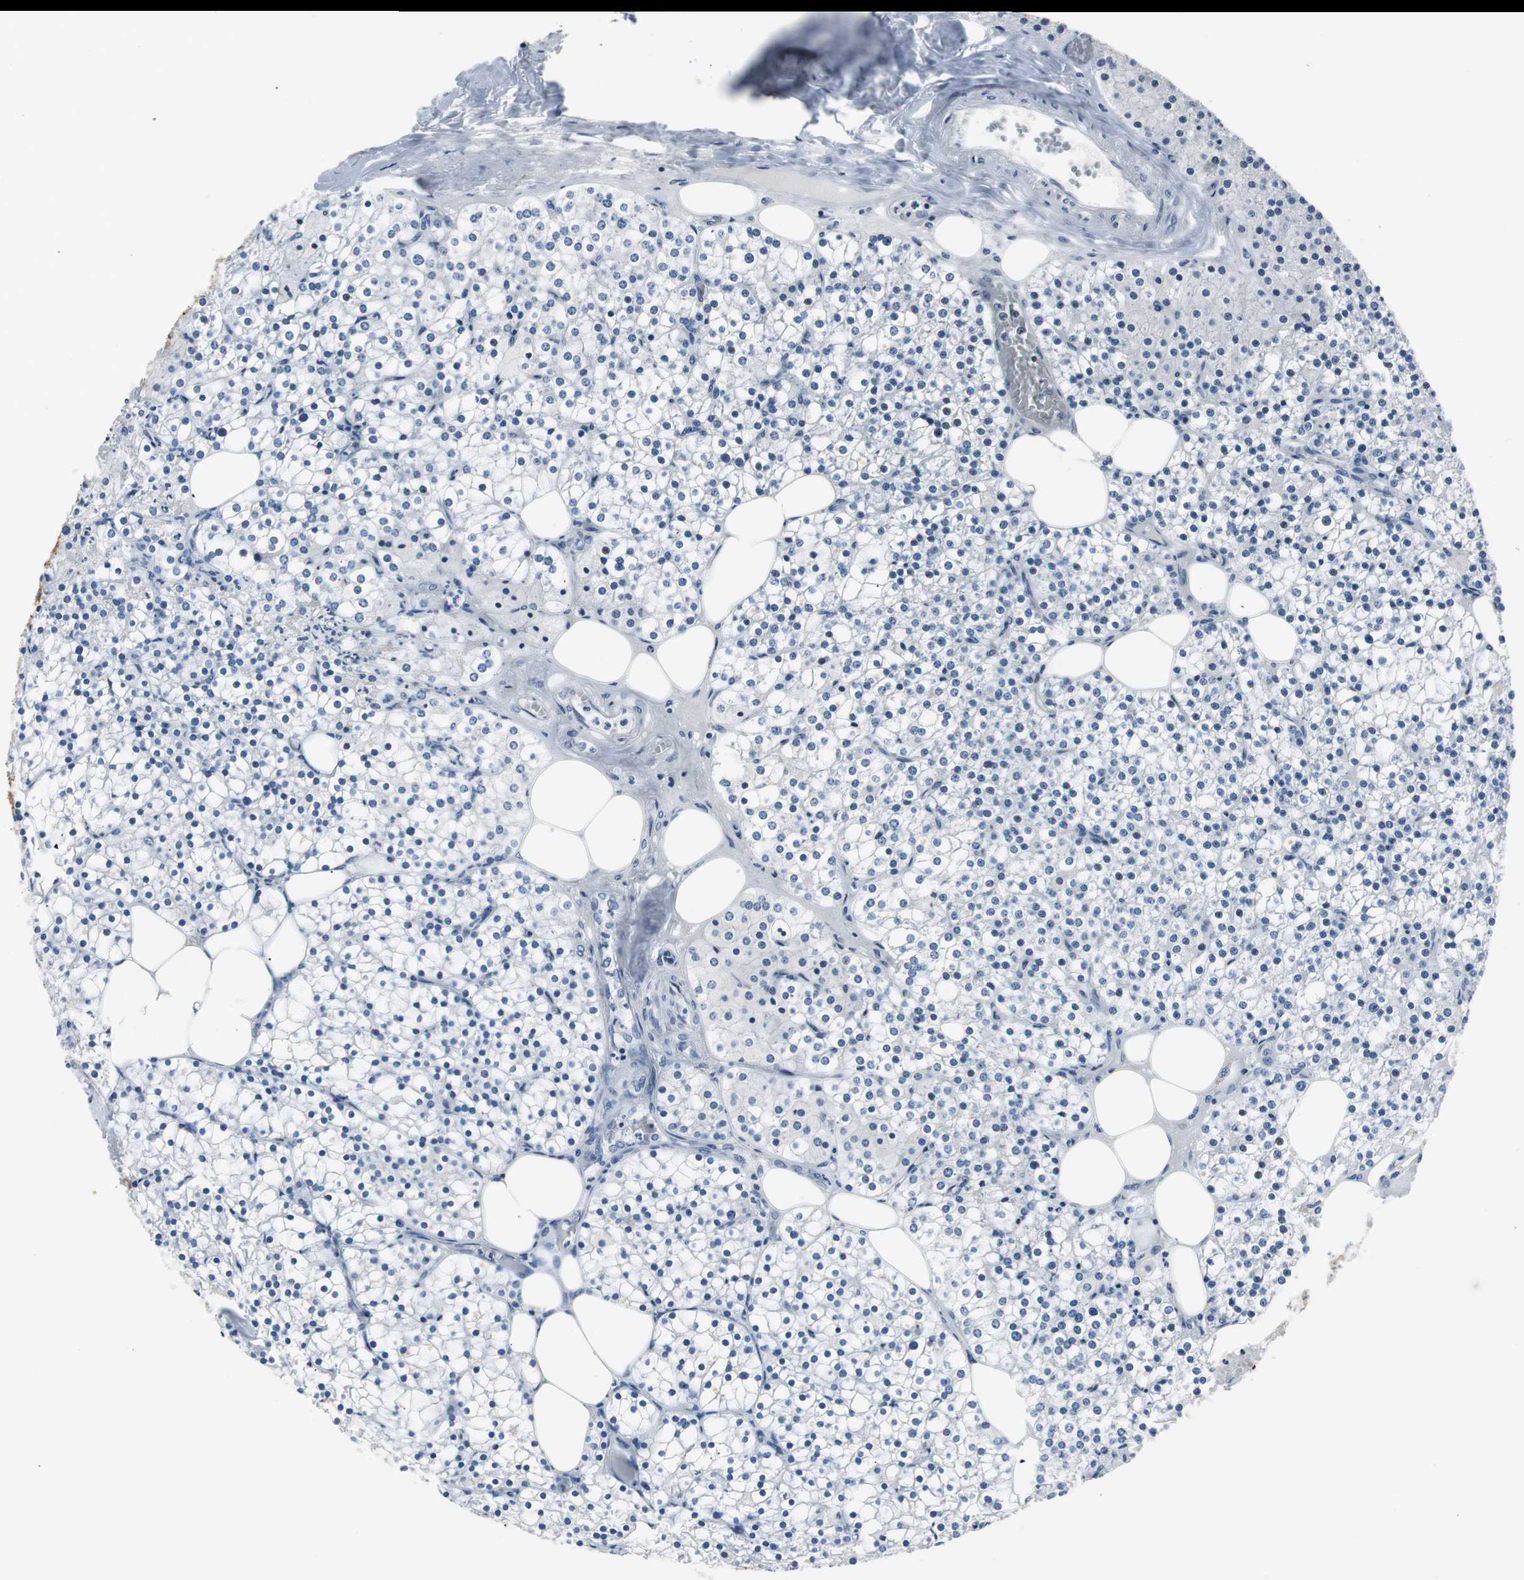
{"staining": {"intensity": "negative", "quantity": "none", "location": "none"}, "tissue": "parathyroid gland", "cell_type": "Glandular cells", "image_type": "normal", "snomed": [{"axis": "morphology", "description": "Normal tissue, NOS"}, {"axis": "topography", "description": "Parathyroid gland"}], "caption": "IHC of benign human parathyroid gland demonstrates no expression in glandular cells.", "gene": "S100A7A", "patient": {"sex": "female", "age": 63}}